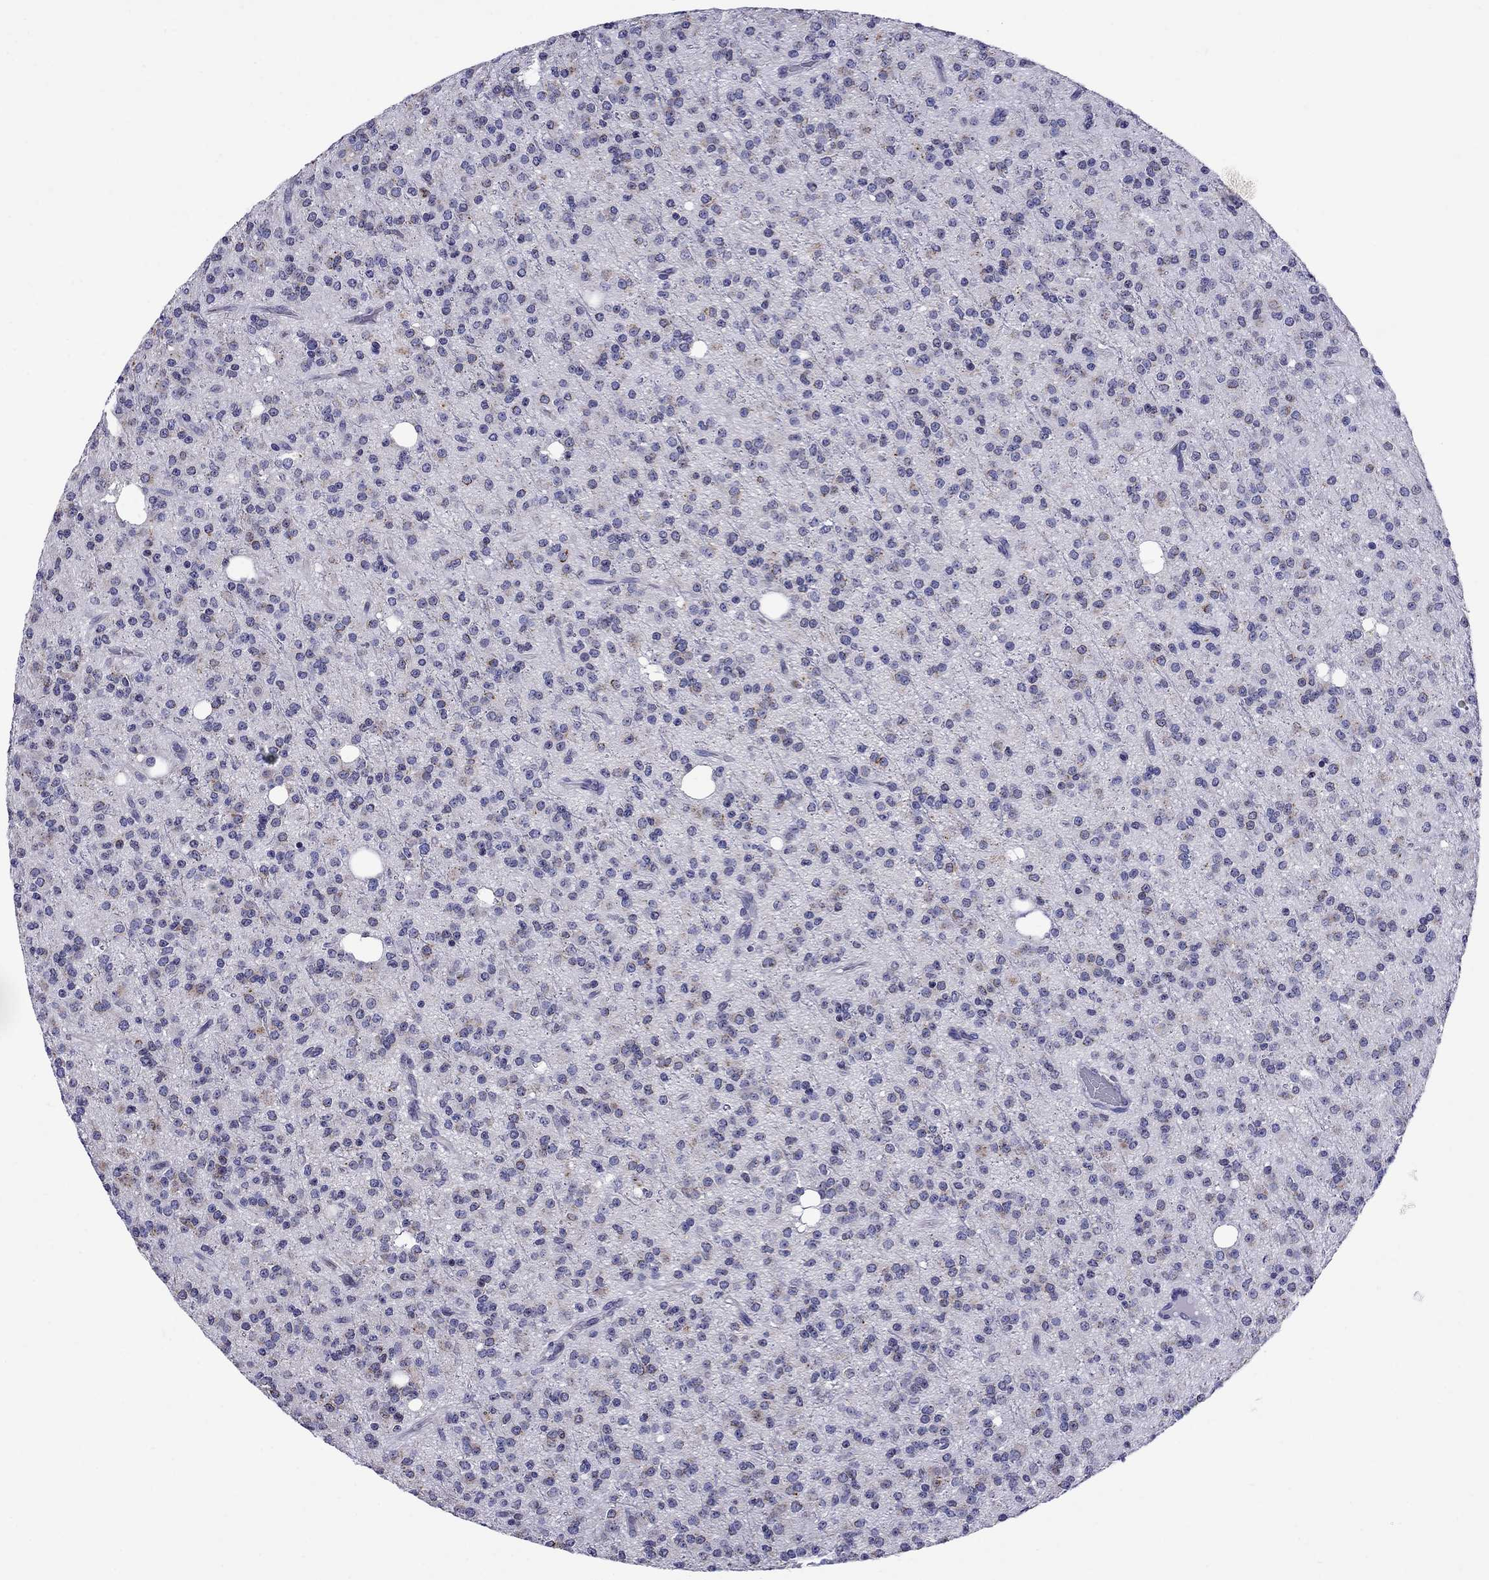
{"staining": {"intensity": "negative", "quantity": "none", "location": "none"}, "tissue": "glioma", "cell_type": "Tumor cells", "image_type": "cancer", "snomed": [{"axis": "morphology", "description": "Glioma, malignant, Low grade"}, {"axis": "topography", "description": "Brain"}], "caption": "Immunohistochemical staining of malignant glioma (low-grade) displays no significant staining in tumor cells.", "gene": "SCG2", "patient": {"sex": "male", "age": 27}}